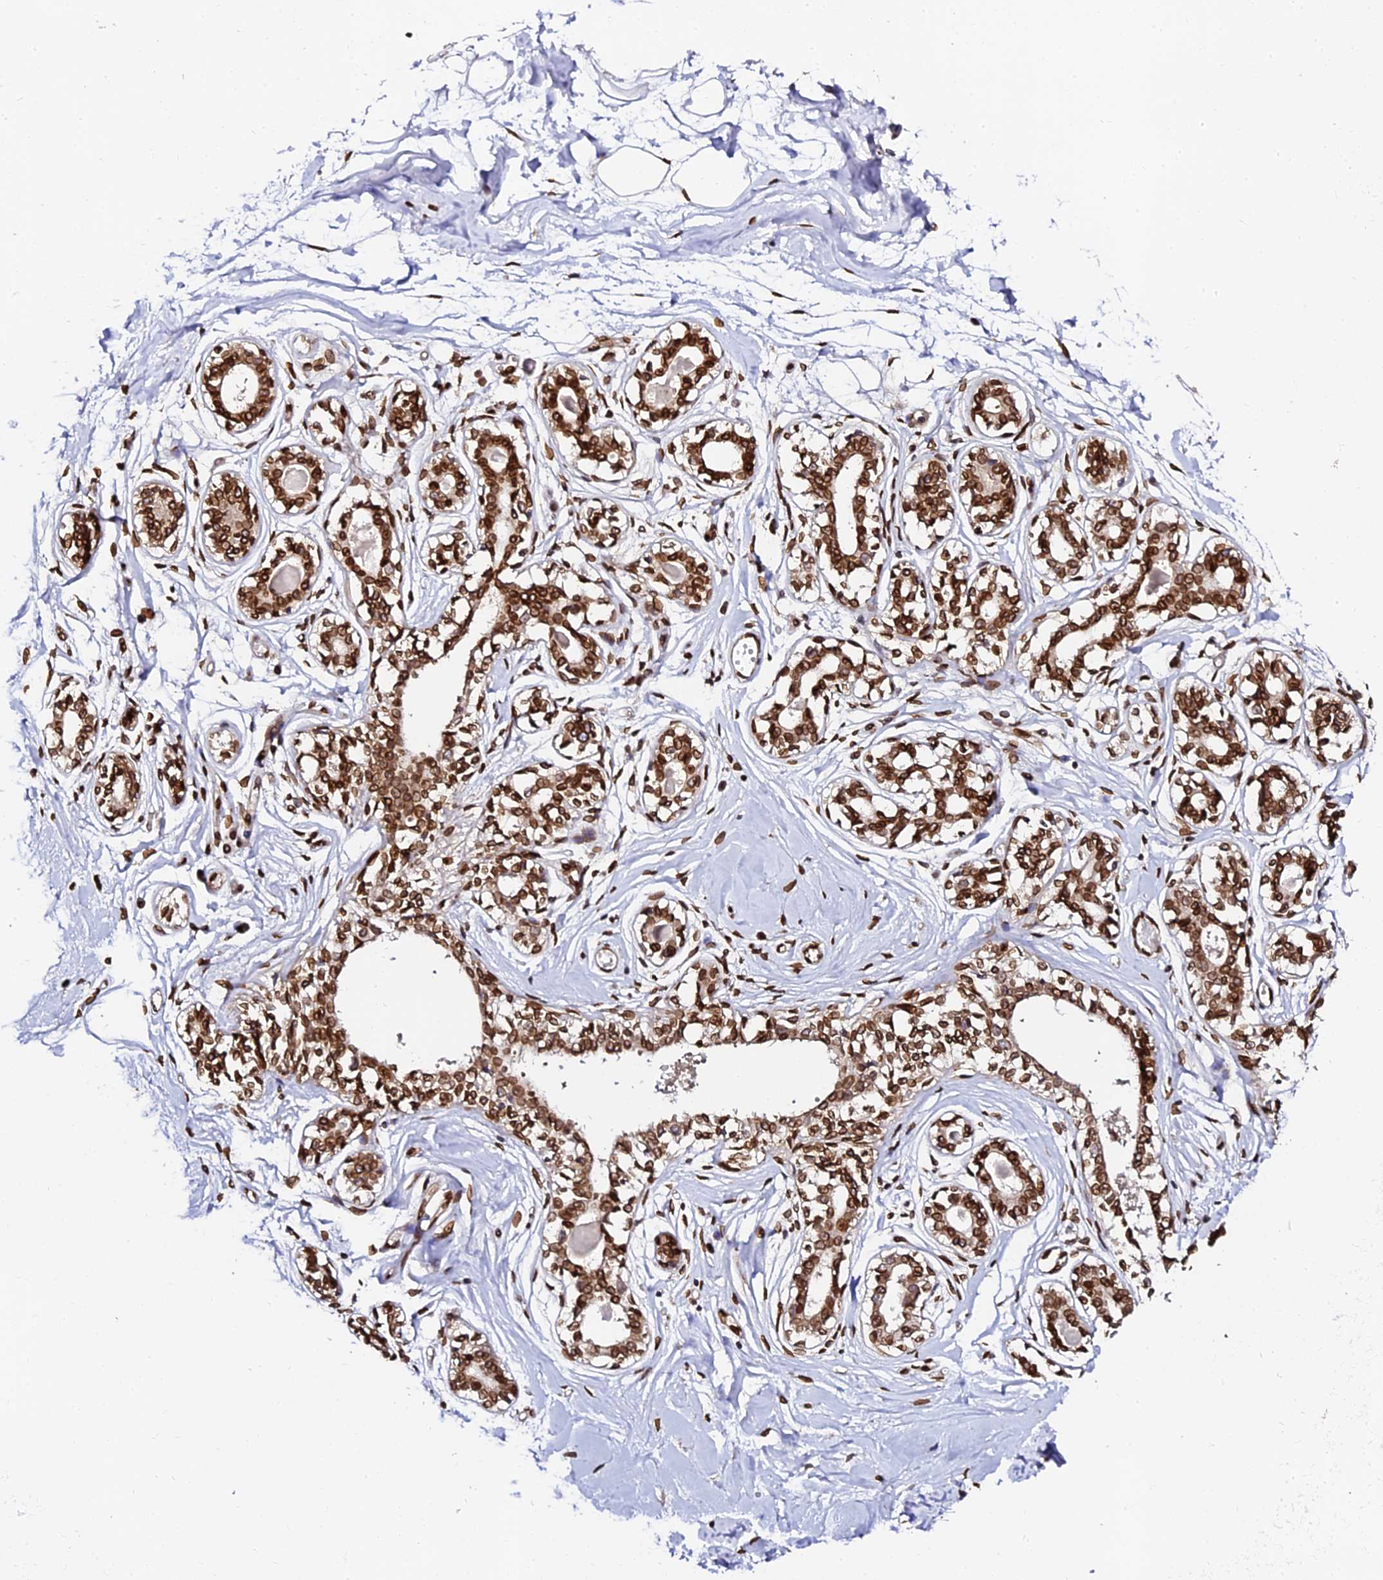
{"staining": {"intensity": "strong", "quantity": ">75%", "location": "nuclear"}, "tissue": "breast", "cell_type": "Adipocytes", "image_type": "normal", "snomed": [{"axis": "morphology", "description": "Normal tissue, NOS"}, {"axis": "topography", "description": "Breast"}], "caption": "A histopathology image of breast stained for a protein exhibits strong nuclear brown staining in adipocytes. (DAB (3,3'-diaminobenzidine) IHC, brown staining for protein, blue staining for nuclei).", "gene": "ANAPC5", "patient": {"sex": "female", "age": 45}}